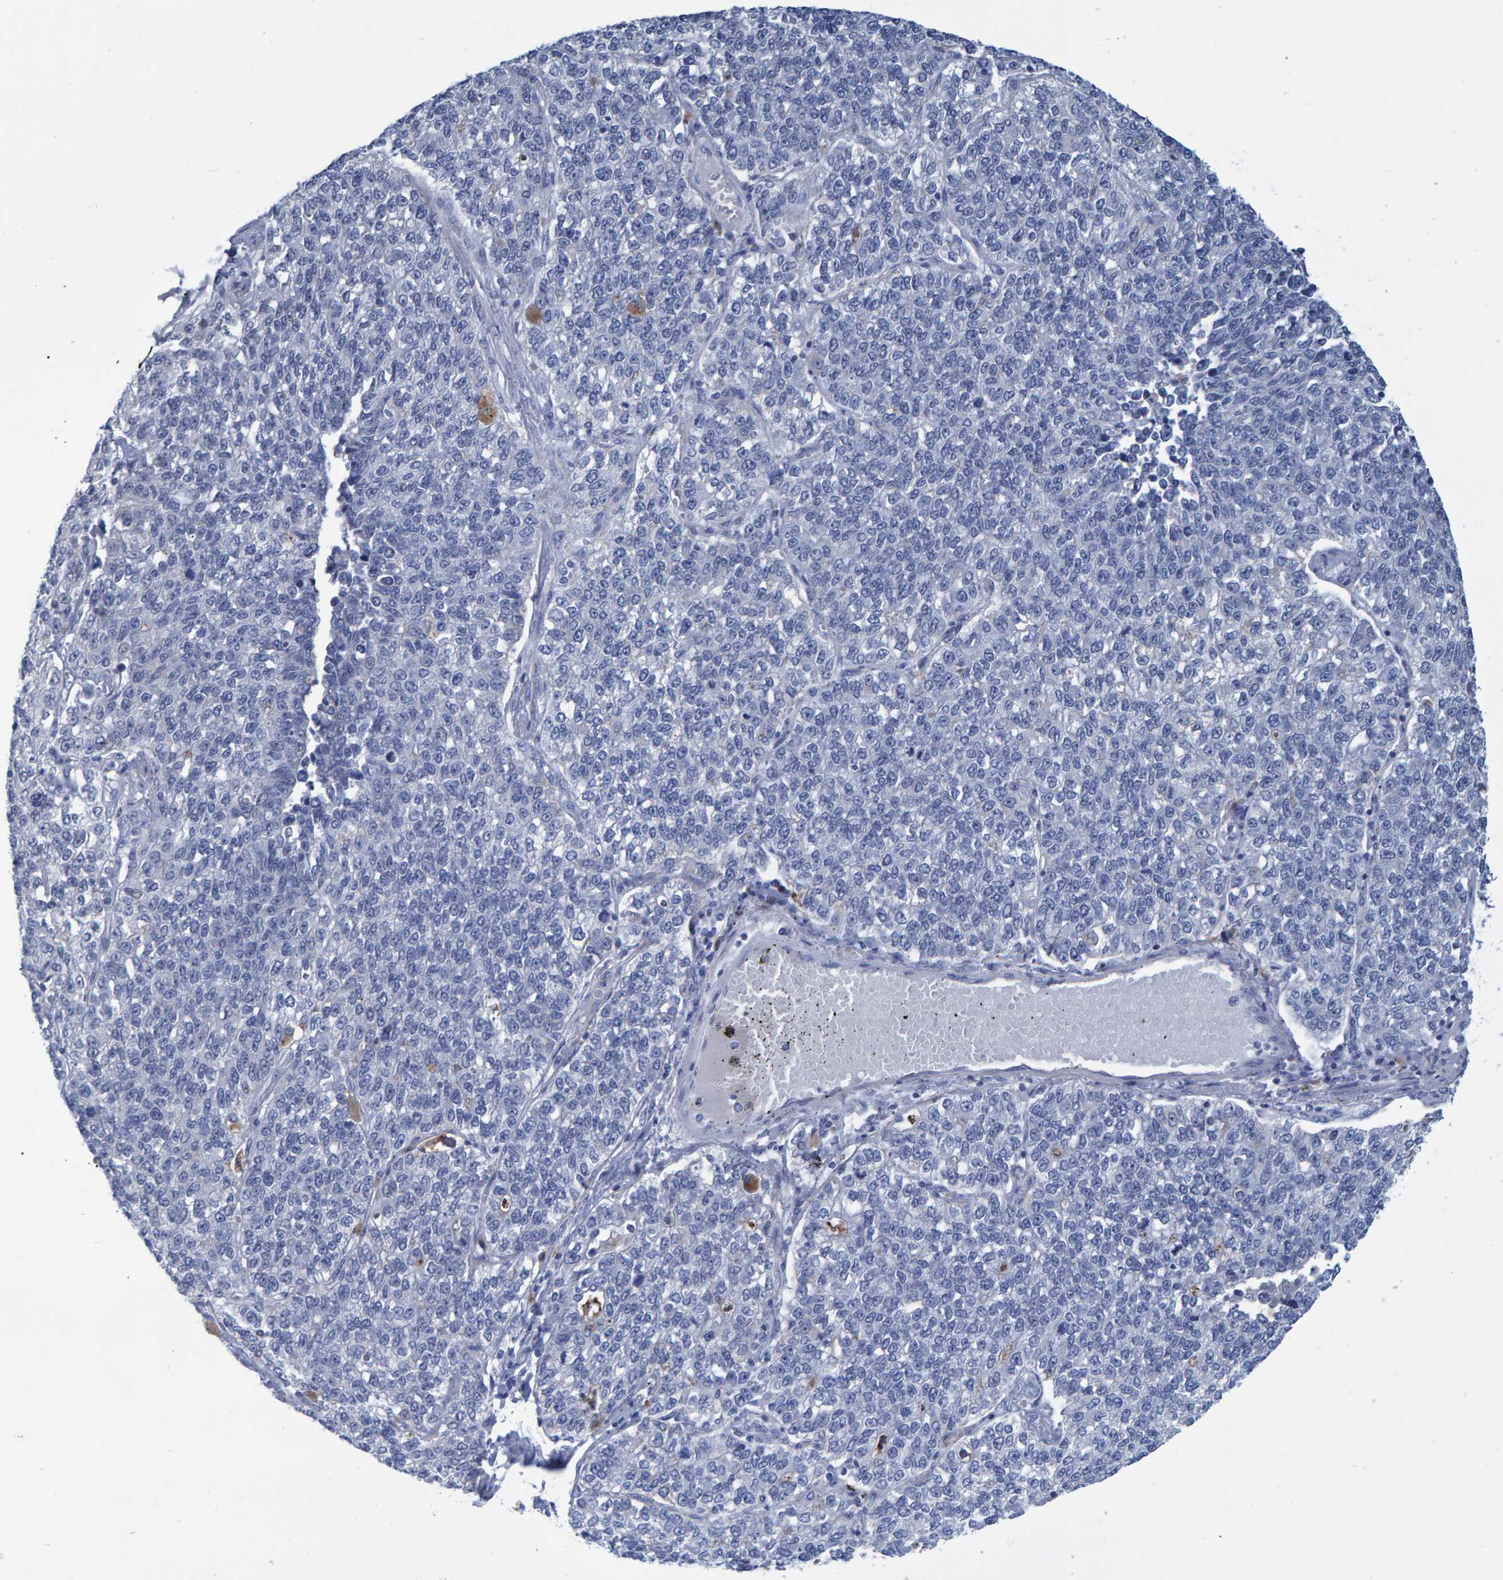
{"staining": {"intensity": "negative", "quantity": "none", "location": "none"}, "tissue": "lung cancer", "cell_type": "Tumor cells", "image_type": "cancer", "snomed": [{"axis": "morphology", "description": "Adenocarcinoma, NOS"}, {"axis": "topography", "description": "Lung"}], "caption": "This histopathology image is of adenocarcinoma (lung) stained with immunohistochemistry (IHC) to label a protein in brown with the nuclei are counter-stained blue. There is no positivity in tumor cells.", "gene": "PROCA1", "patient": {"sex": "male", "age": 49}}